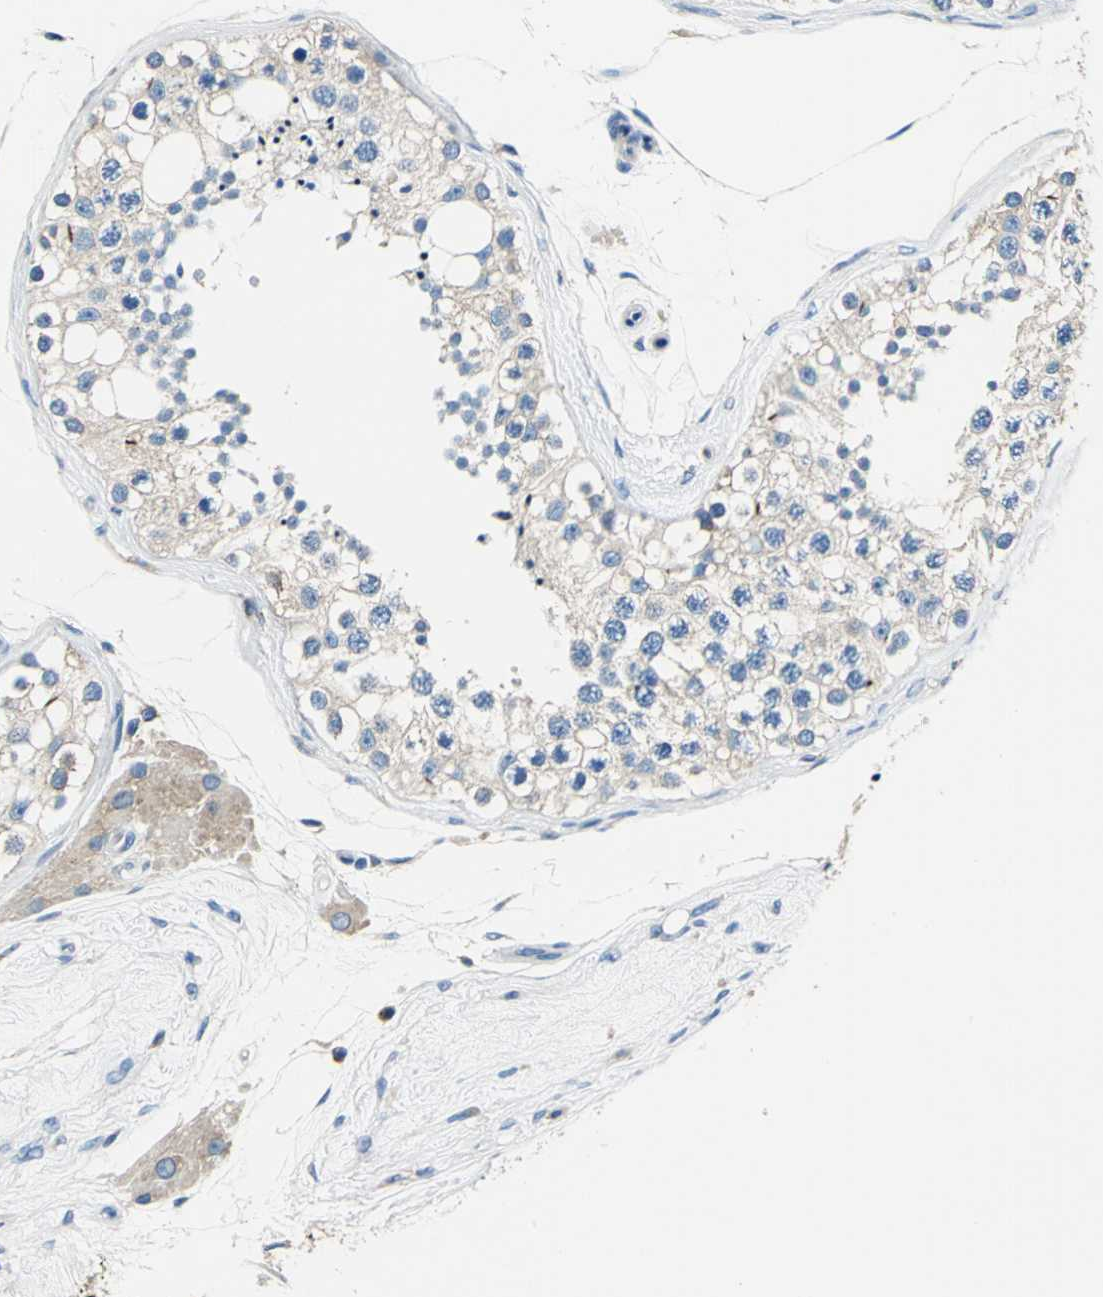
{"staining": {"intensity": "weak", "quantity": ">75%", "location": "cytoplasmic/membranous"}, "tissue": "testis", "cell_type": "Cells in seminiferous ducts", "image_type": "normal", "snomed": [{"axis": "morphology", "description": "Normal tissue, NOS"}, {"axis": "topography", "description": "Testis"}], "caption": "An immunohistochemistry (IHC) micrograph of unremarkable tissue is shown. Protein staining in brown highlights weak cytoplasmic/membranous positivity in testis within cells in seminiferous ducts.", "gene": "SEPTIN11", "patient": {"sex": "male", "age": 68}}